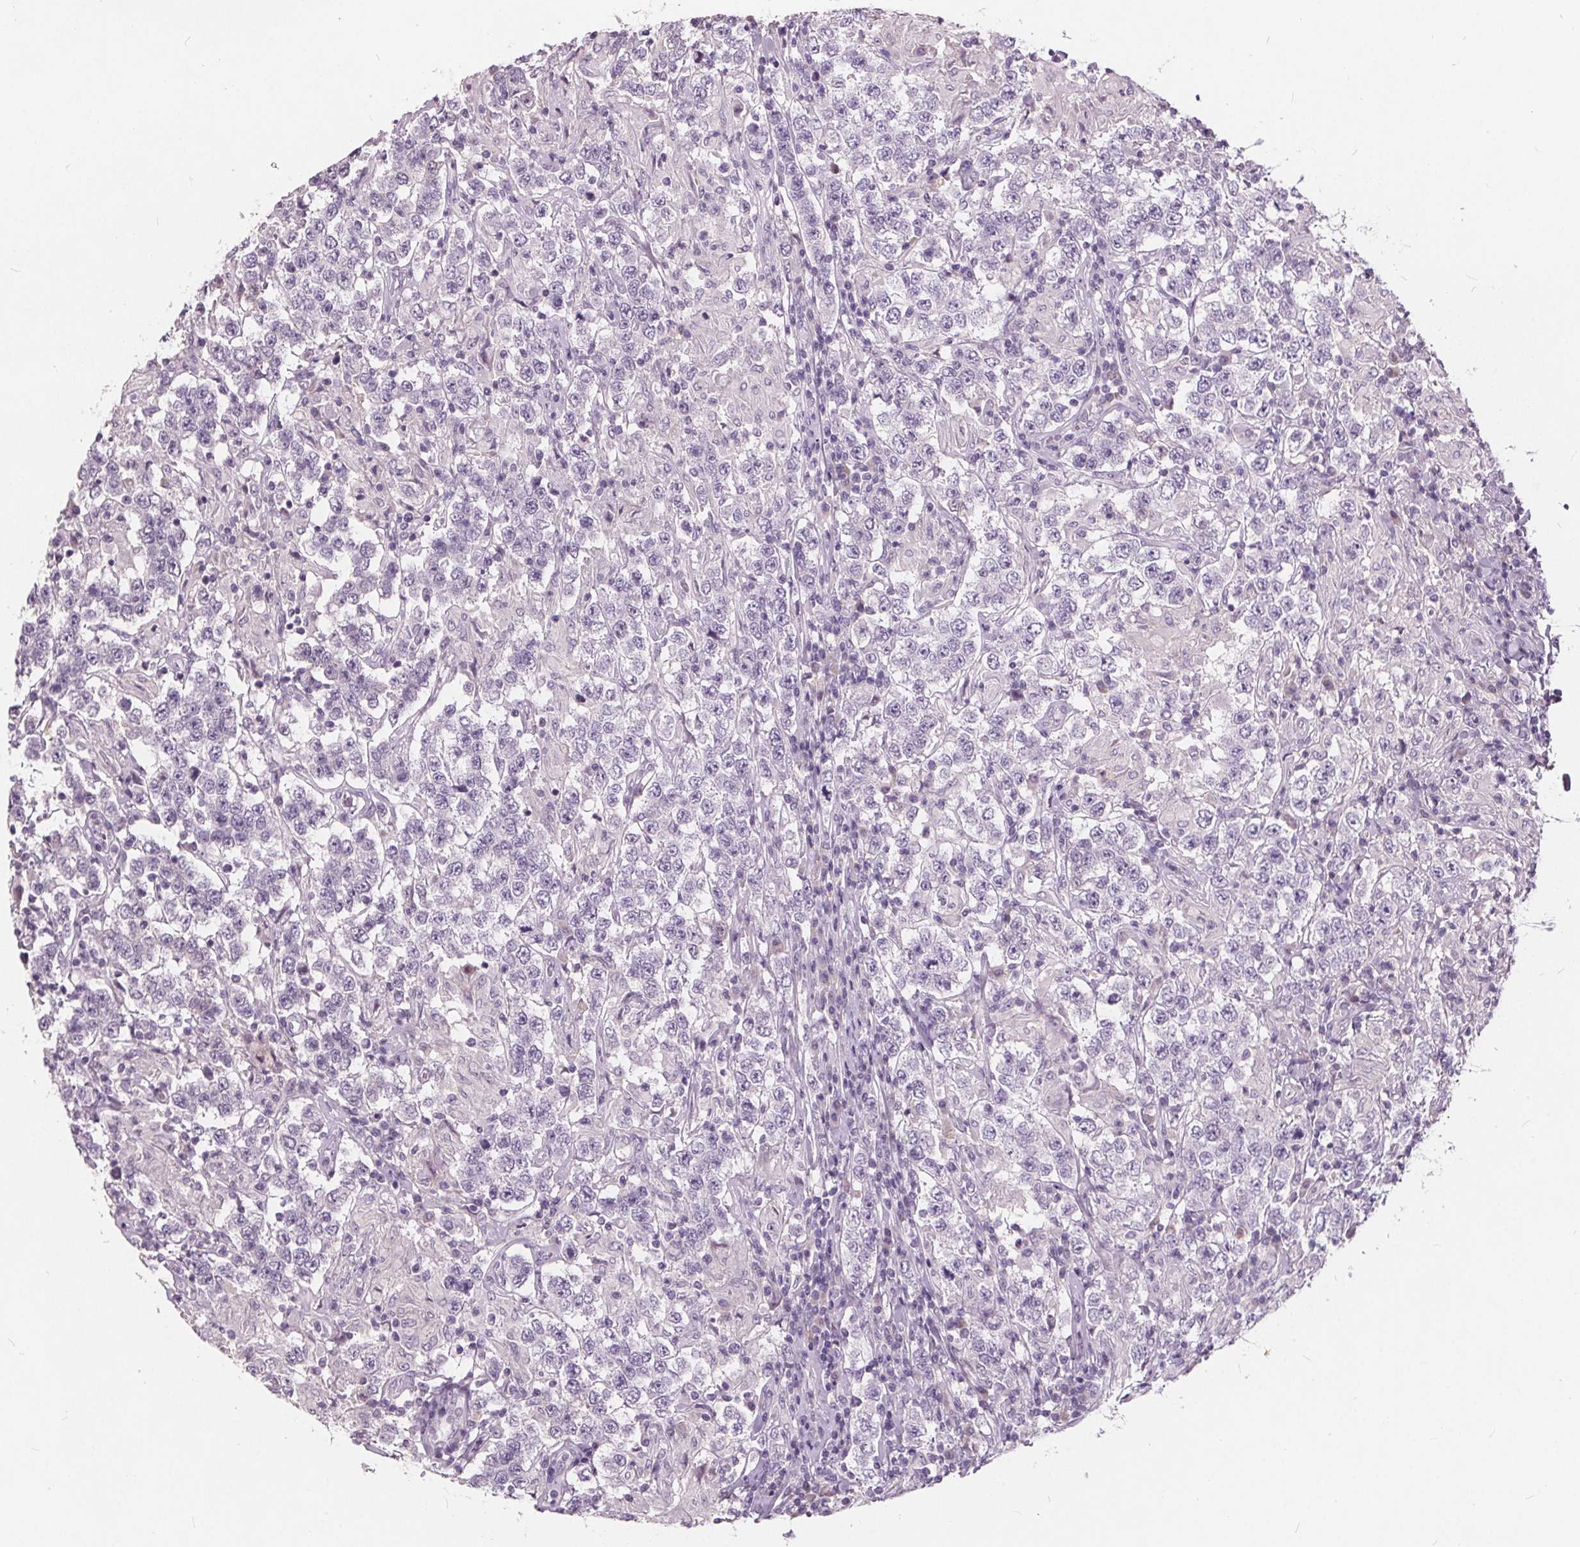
{"staining": {"intensity": "negative", "quantity": "none", "location": "none"}, "tissue": "testis cancer", "cell_type": "Tumor cells", "image_type": "cancer", "snomed": [{"axis": "morphology", "description": "Seminoma, NOS"}, {"axis": "morphology", "description": "Carcinoma, Embryonal, NOS"}, {"axis": "topography", "description": "Testis"}], "caption": "Immunohistochemistry histopathology image of neoplastic tissue: human testis cancer (embryonal carcinoma) stained with DAB (3,3'-diaminobenzidine) reveals no significant protein positivity in tumor cells.", "gene": "PLA2G2E", "patient": {"sex": "male", "age": 41}}